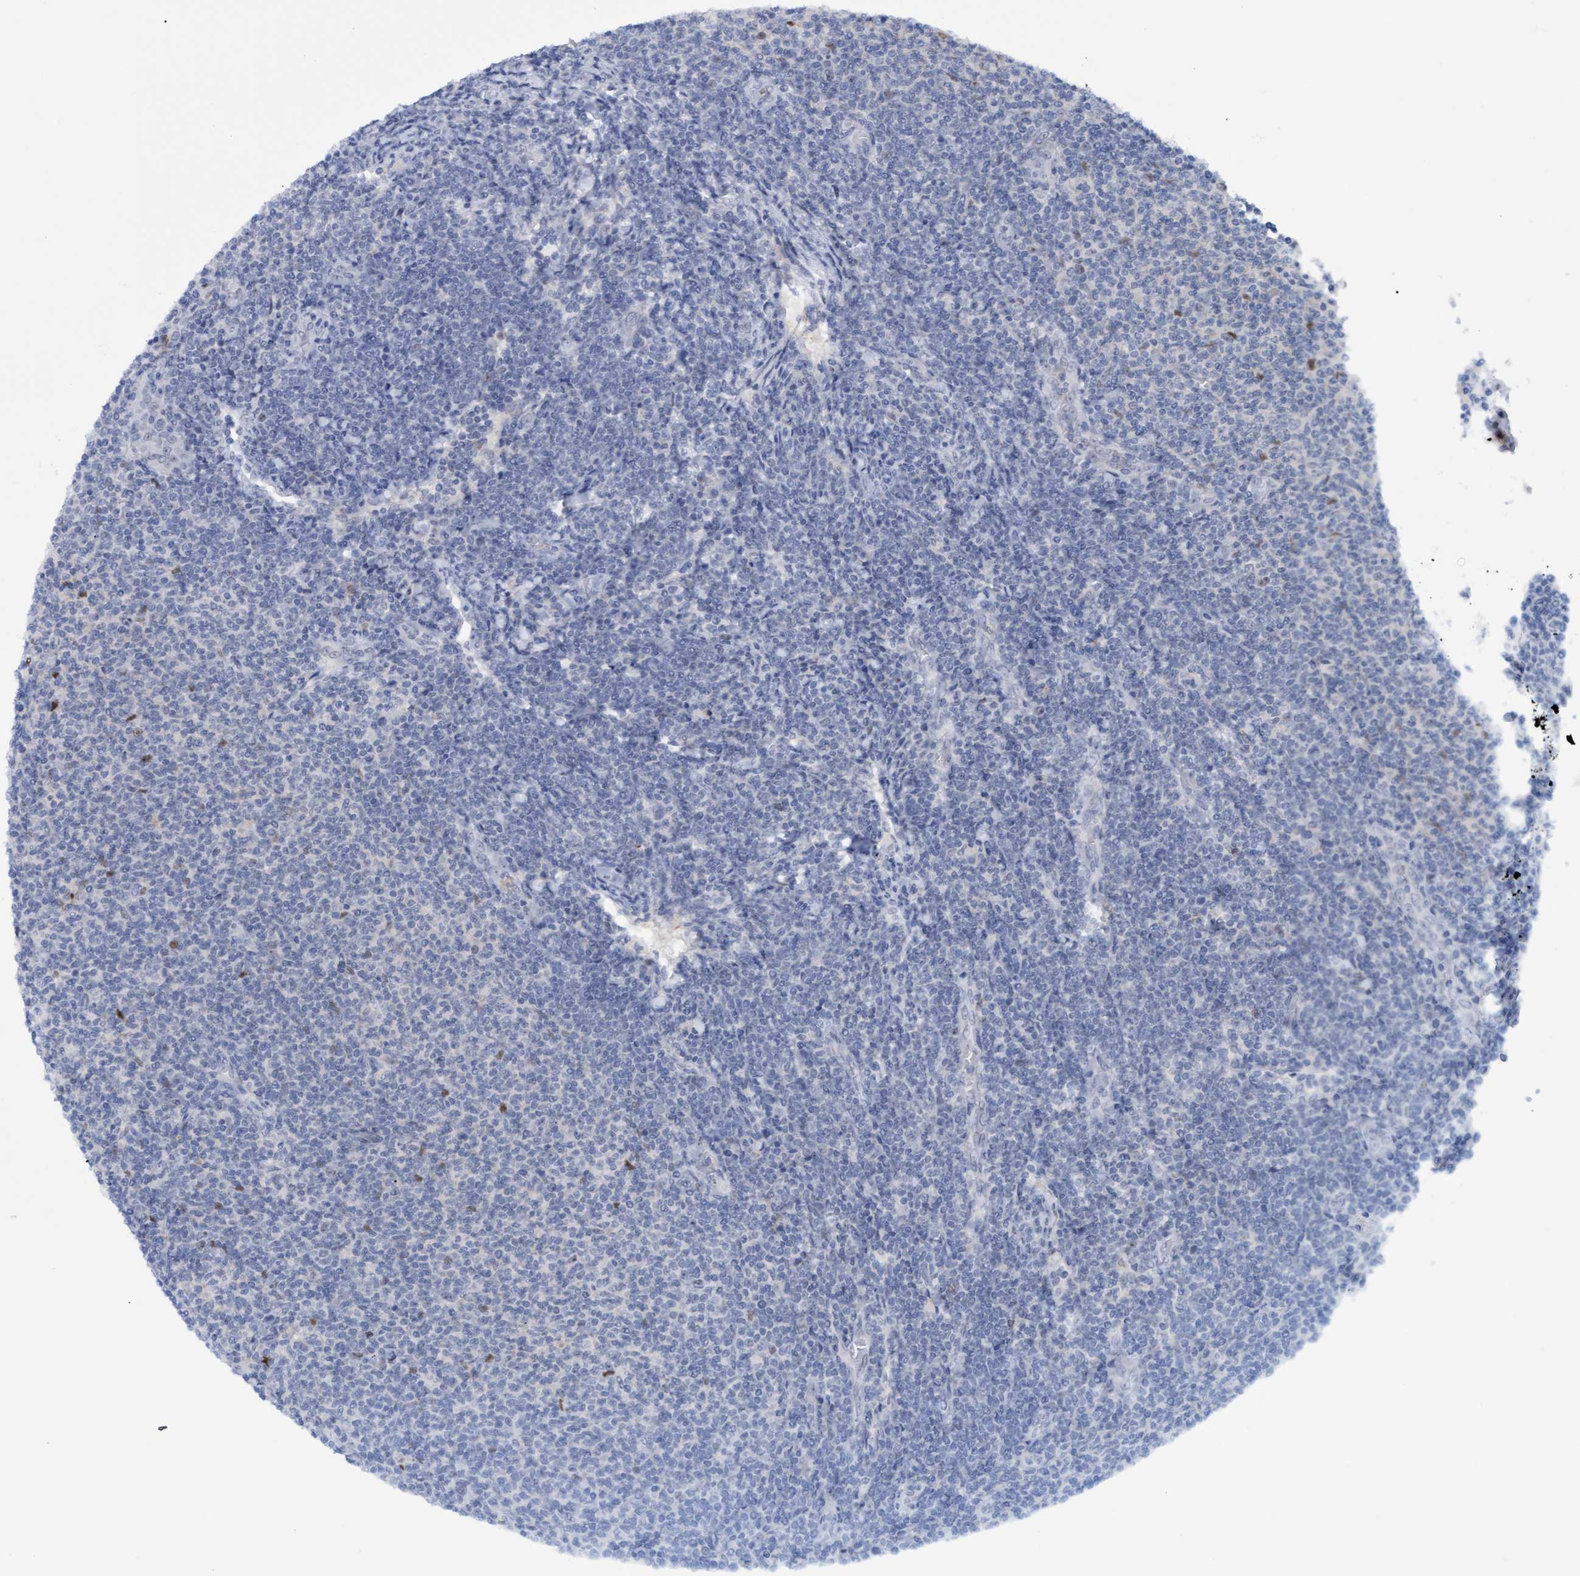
{"staining": {"intensity": "negative", "quantity": "none", "location": "none"}, "tissue": "lymphoma", "cell_type": "Tumor cells", "image_type": "cancer", "snomed": [{"axis": "morphology", "description": "Malignant lymphoma, non-Hodgkin's type, Low grade"}, {"axis": "topography", "description": "Lymph node"}], "caption": "Immunohistochemical staining of low-grade malignant lymphoma, non-Hodgkin's type exhibits no significant expression in tumor cells. Brightfield microscopy of immunohistochemistry (IHC) stained with DAB (3,3'-diaminobenzidine) (brown) and hematoxylin (blue), captured at high magnification.", "gene": "PINX1", "patient": {"sex": "male", "age": 66}}